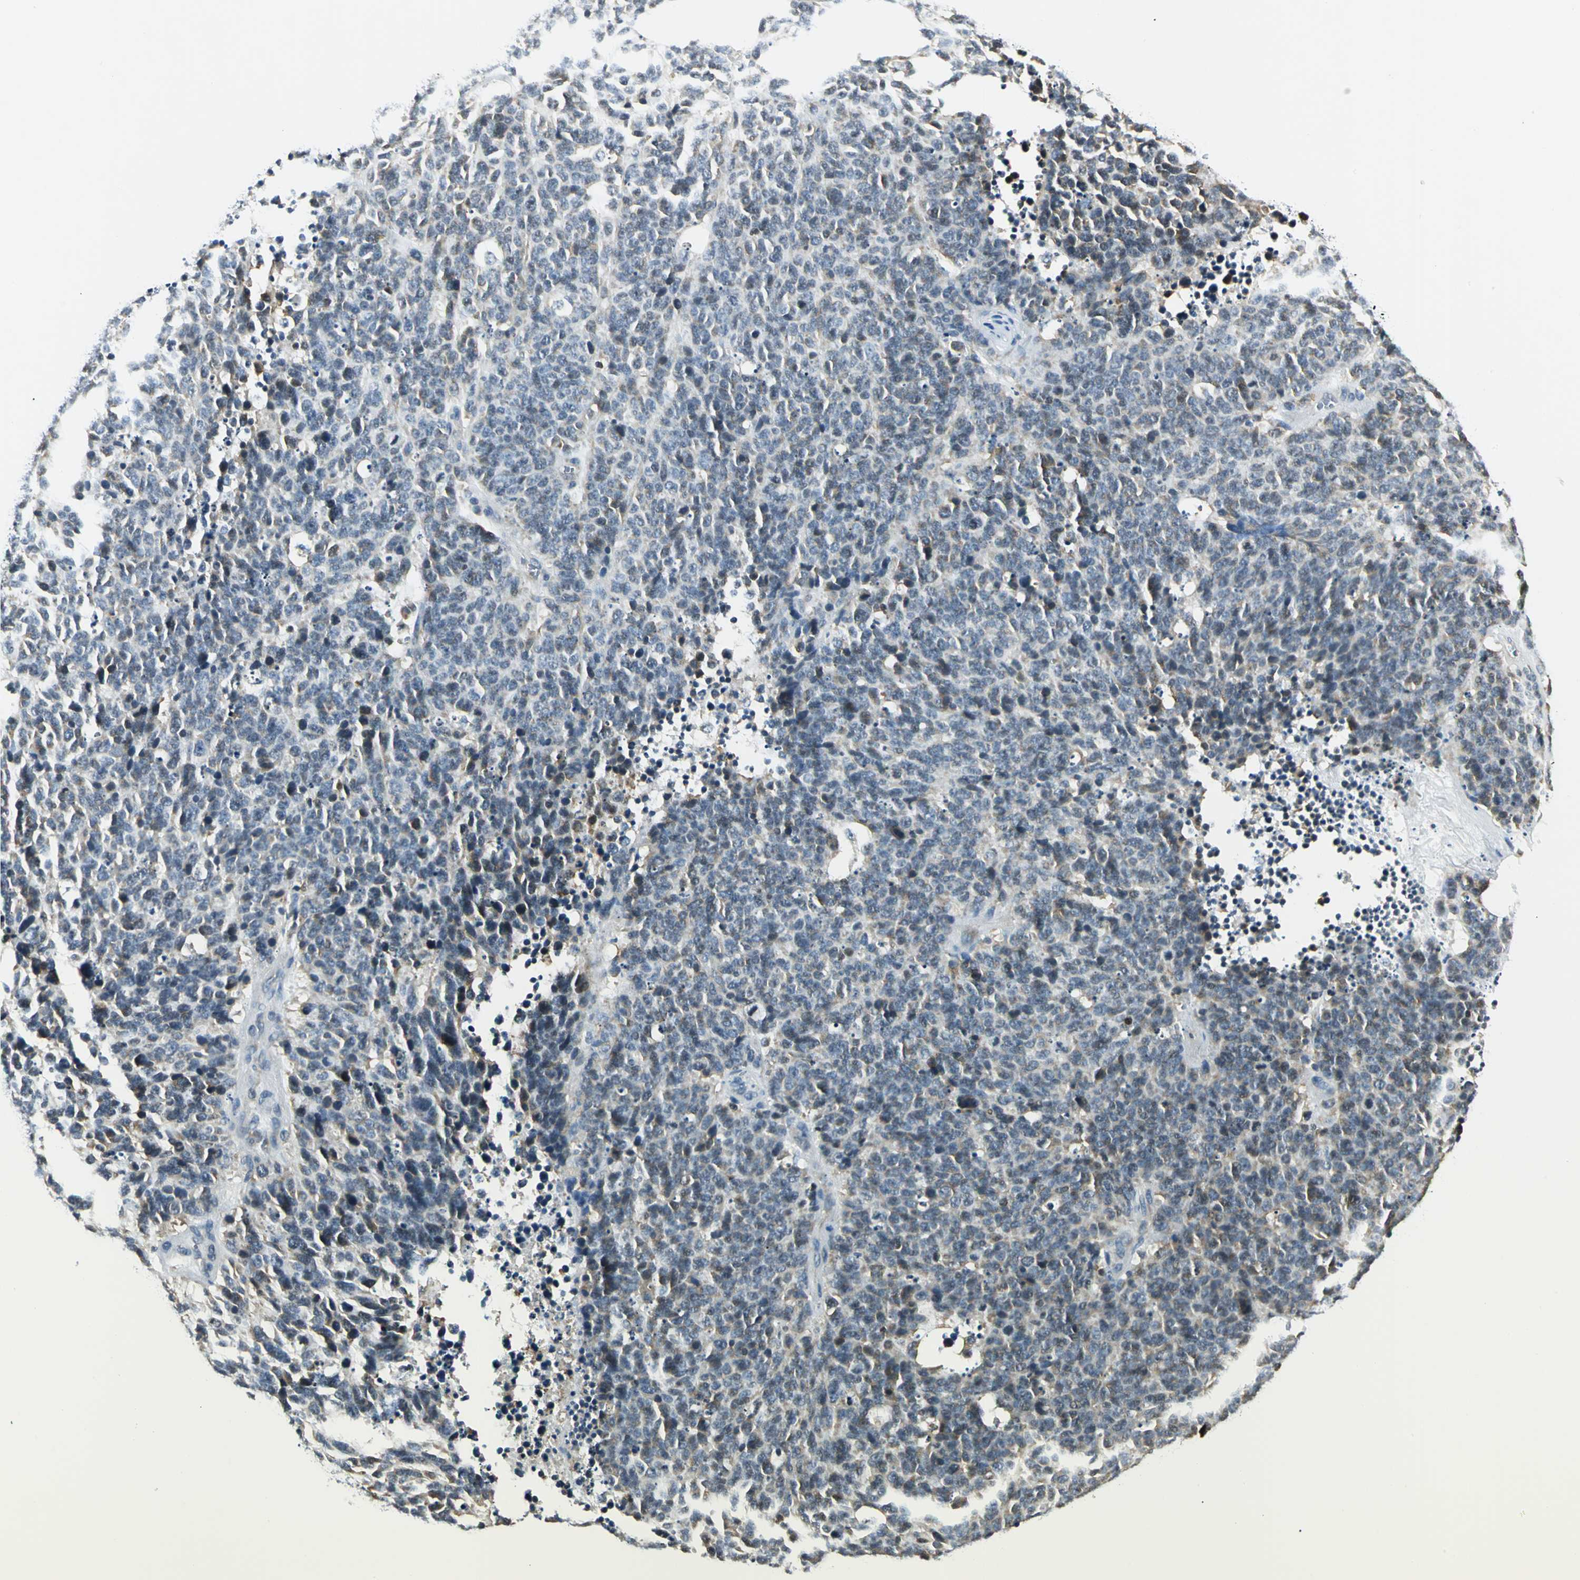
{"staining": {"intensity": "weak", "quantity": "<25%", "location": "cytoplasmic/membranous"}, "tissue": "lung cancer", "cell_type": "Tumor cells", "image_type": "cancer", "snomed": [{"axis": "morphology", "description": "Neoplasm, malignant, NOS"}, {"axis": "topography", "description": "Lung"}], "caption": "An immunohistochemistry histopathology image of lung cancer is shown. There is no staining in tumor cells of lung cancer.", "gene": "USP40", "patient": {"sex": "female", "age": 58}}